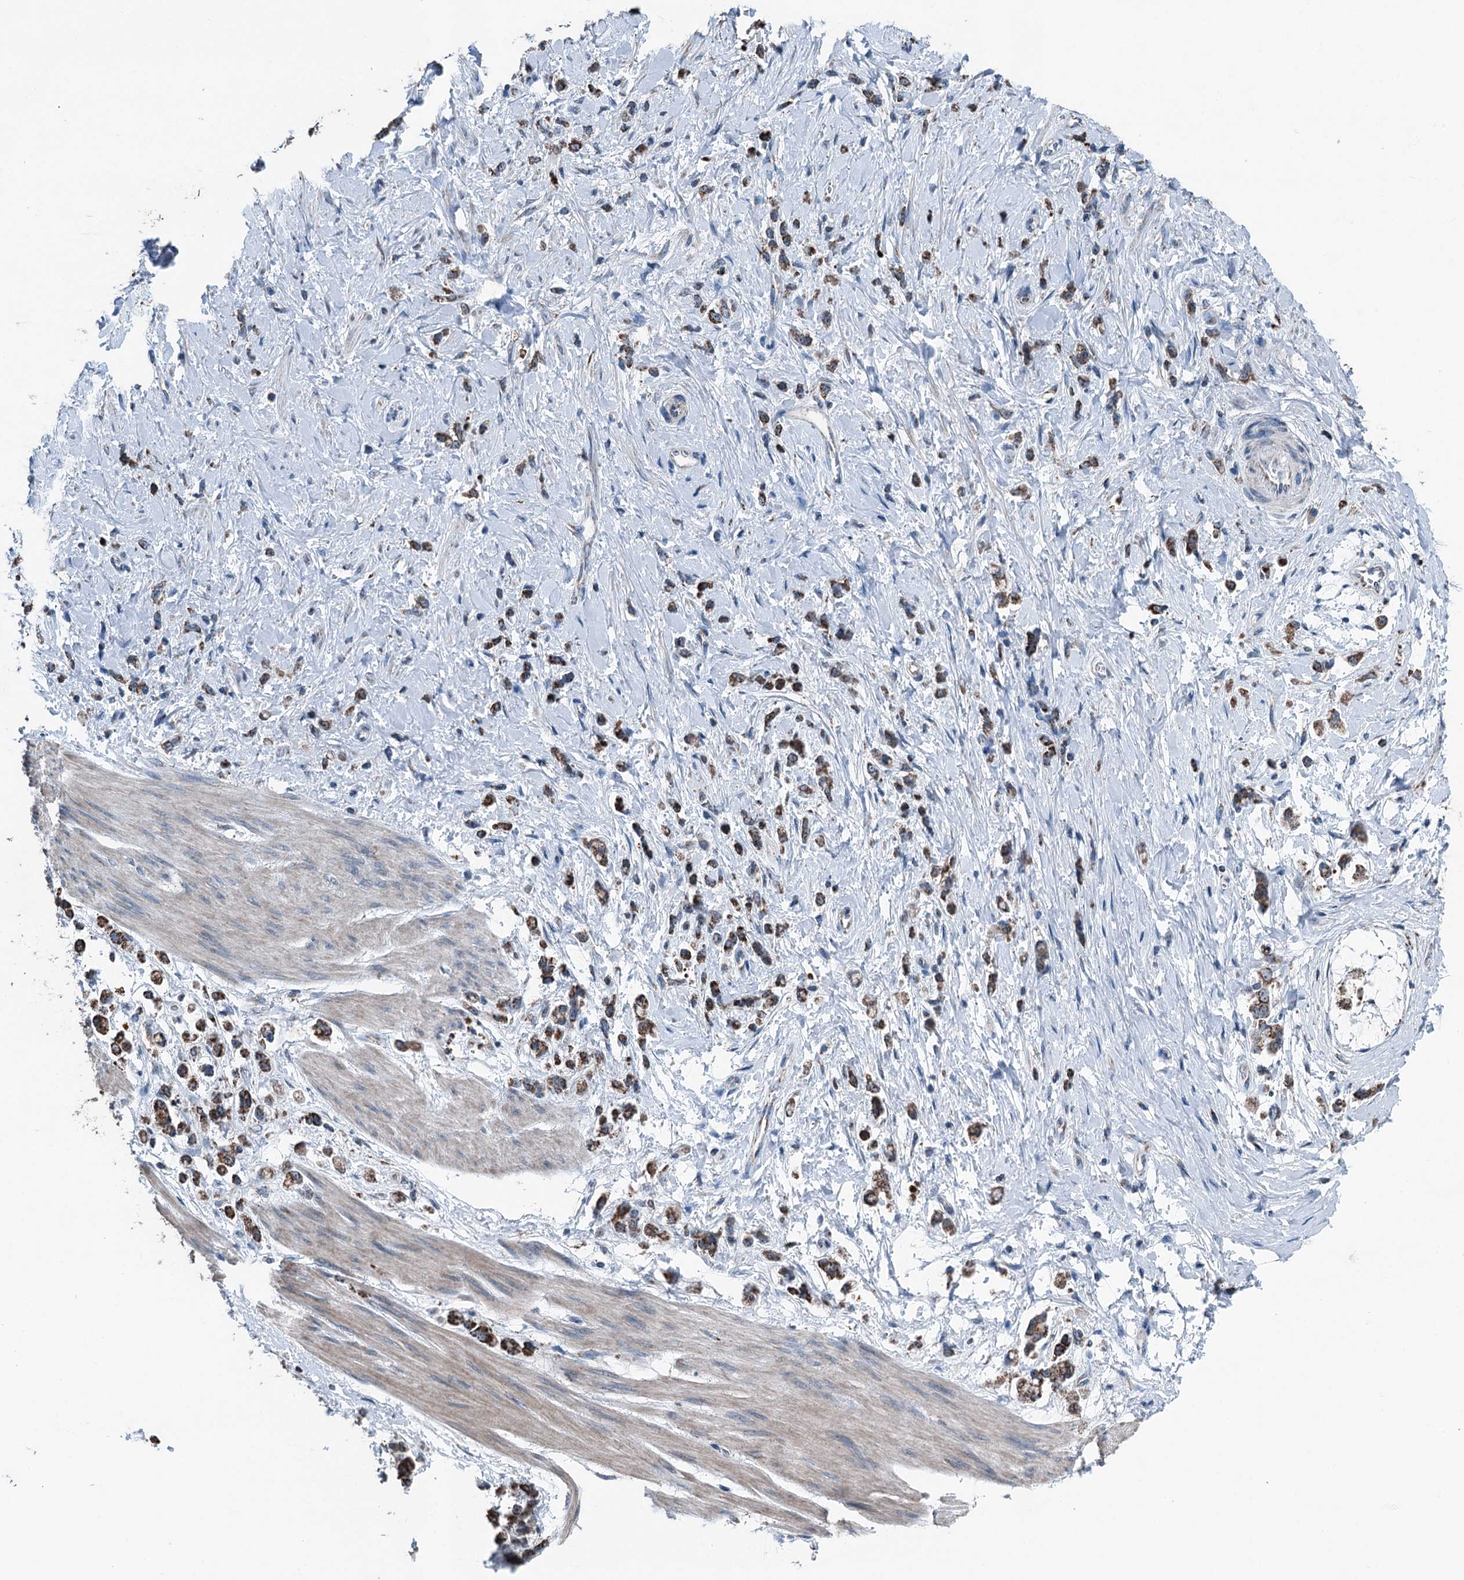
{"staining": {"intensity": "strong", "quantity": ">75%", "location": "cytoplasmic/membranous"}, "tissue": "stomach cancer", "cell_type": "Tumor cells", "image_type": "cancer", "snomed": [{"axis": "morphology", "description": "Adenocarcinoma, NOS"}, {"axis": "topography", "description": "Stomach"}], "caption": "The image exhibits a brown stain indicating the presence of a protein in the cytoplasmic/membranous of tumor cells in stomach cancer.", "gene": "TRPT1", "patient": {"sex": "female", "age": 60}}